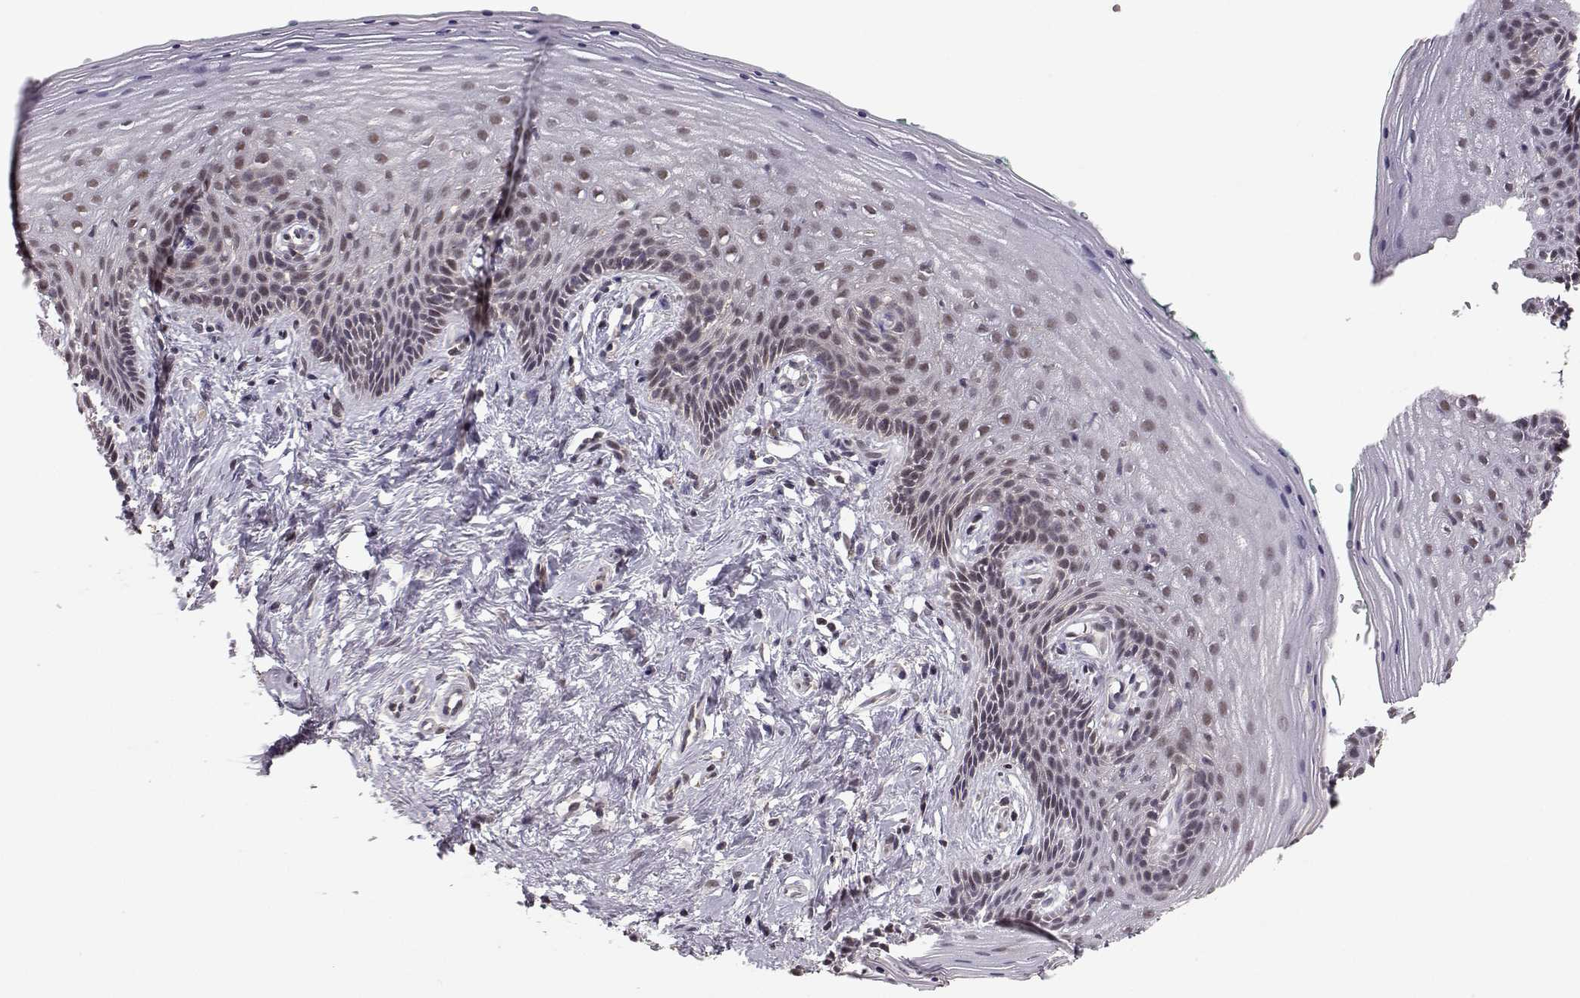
{"staining": {"intensity": "weak", "quantity": "<25%", "location": "nuclear"}, "tissue": "vagina", "cell_type": "Squamous epithelial cells", "image_type": "normal", "snomed": [{"axis": "morphology", "description": "Normal tissue, NOS"}, {"axis": "topography", "description": "Vagina"}], "caption": "A micrograph of vagina stained for a protein exhibits no brown staining in squamous epithelial cells. (Immunohistochemistry (ihc), brightfield microscopy, high magnification).", "gene": "PLEKHG3", "patient": {"sex": "female", "age": 45}}